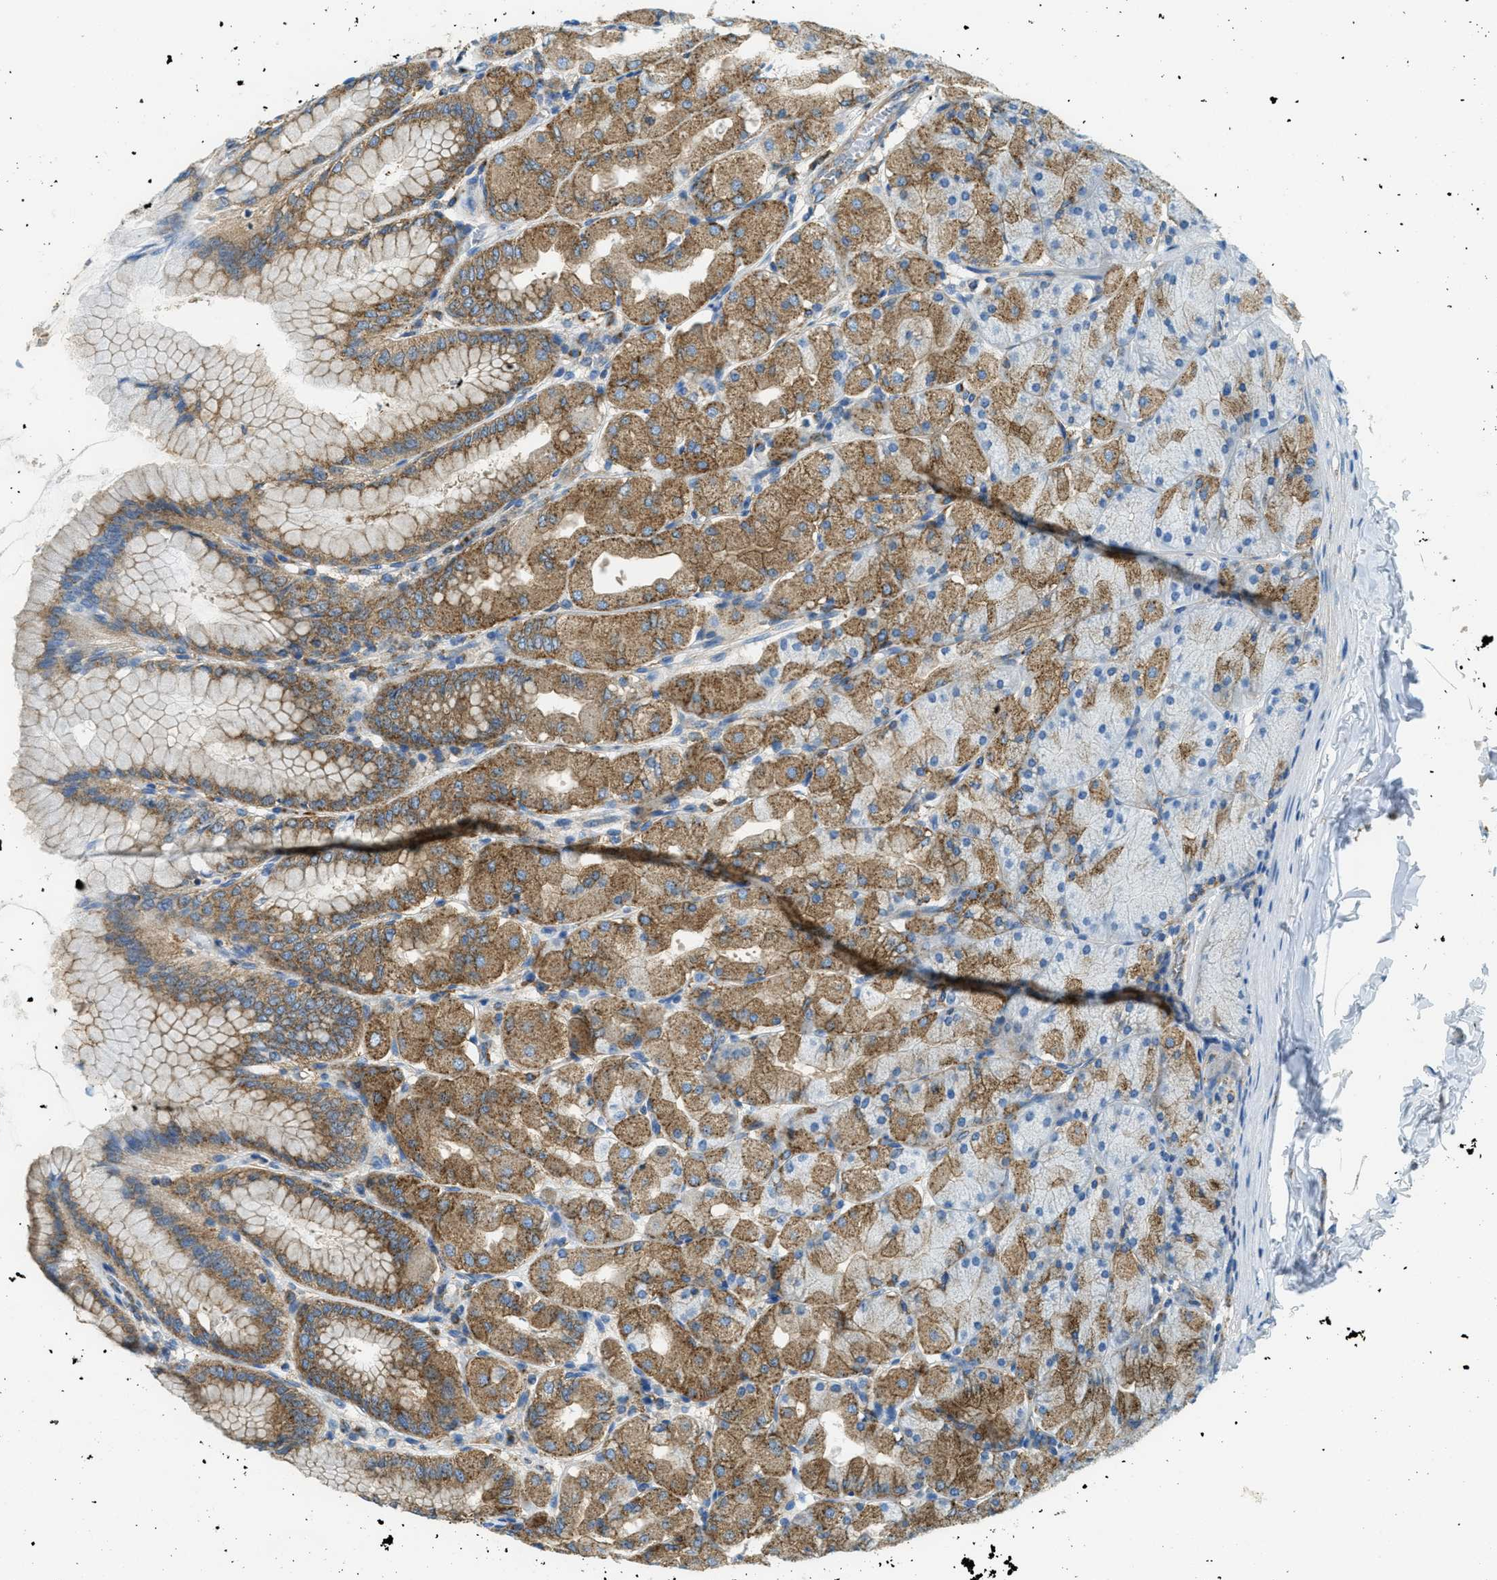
{"staining": {"intensity": "moderate", "quantity": ">75%", "location": "cytoplasmic/membranous"}, "tissue": "stomach", "cell_type": "Glandular cells", "image_type": "normal", "snomed": [{"axis": "morphology", "description": "Normal tissue, NOS"}, {"axis": "topography", "description": "Stomach, upper"}], "caption": "Immunohistochemistry (IHC) photomicrograph of unremarkable stomach stained for a protein (brown), which displays medium levels of moderate cytoplasmic/membranous staining in approximately >75% of glandular cells.", "gene": "AP2B1", "patient": {"sex": "female", "age": 56}}